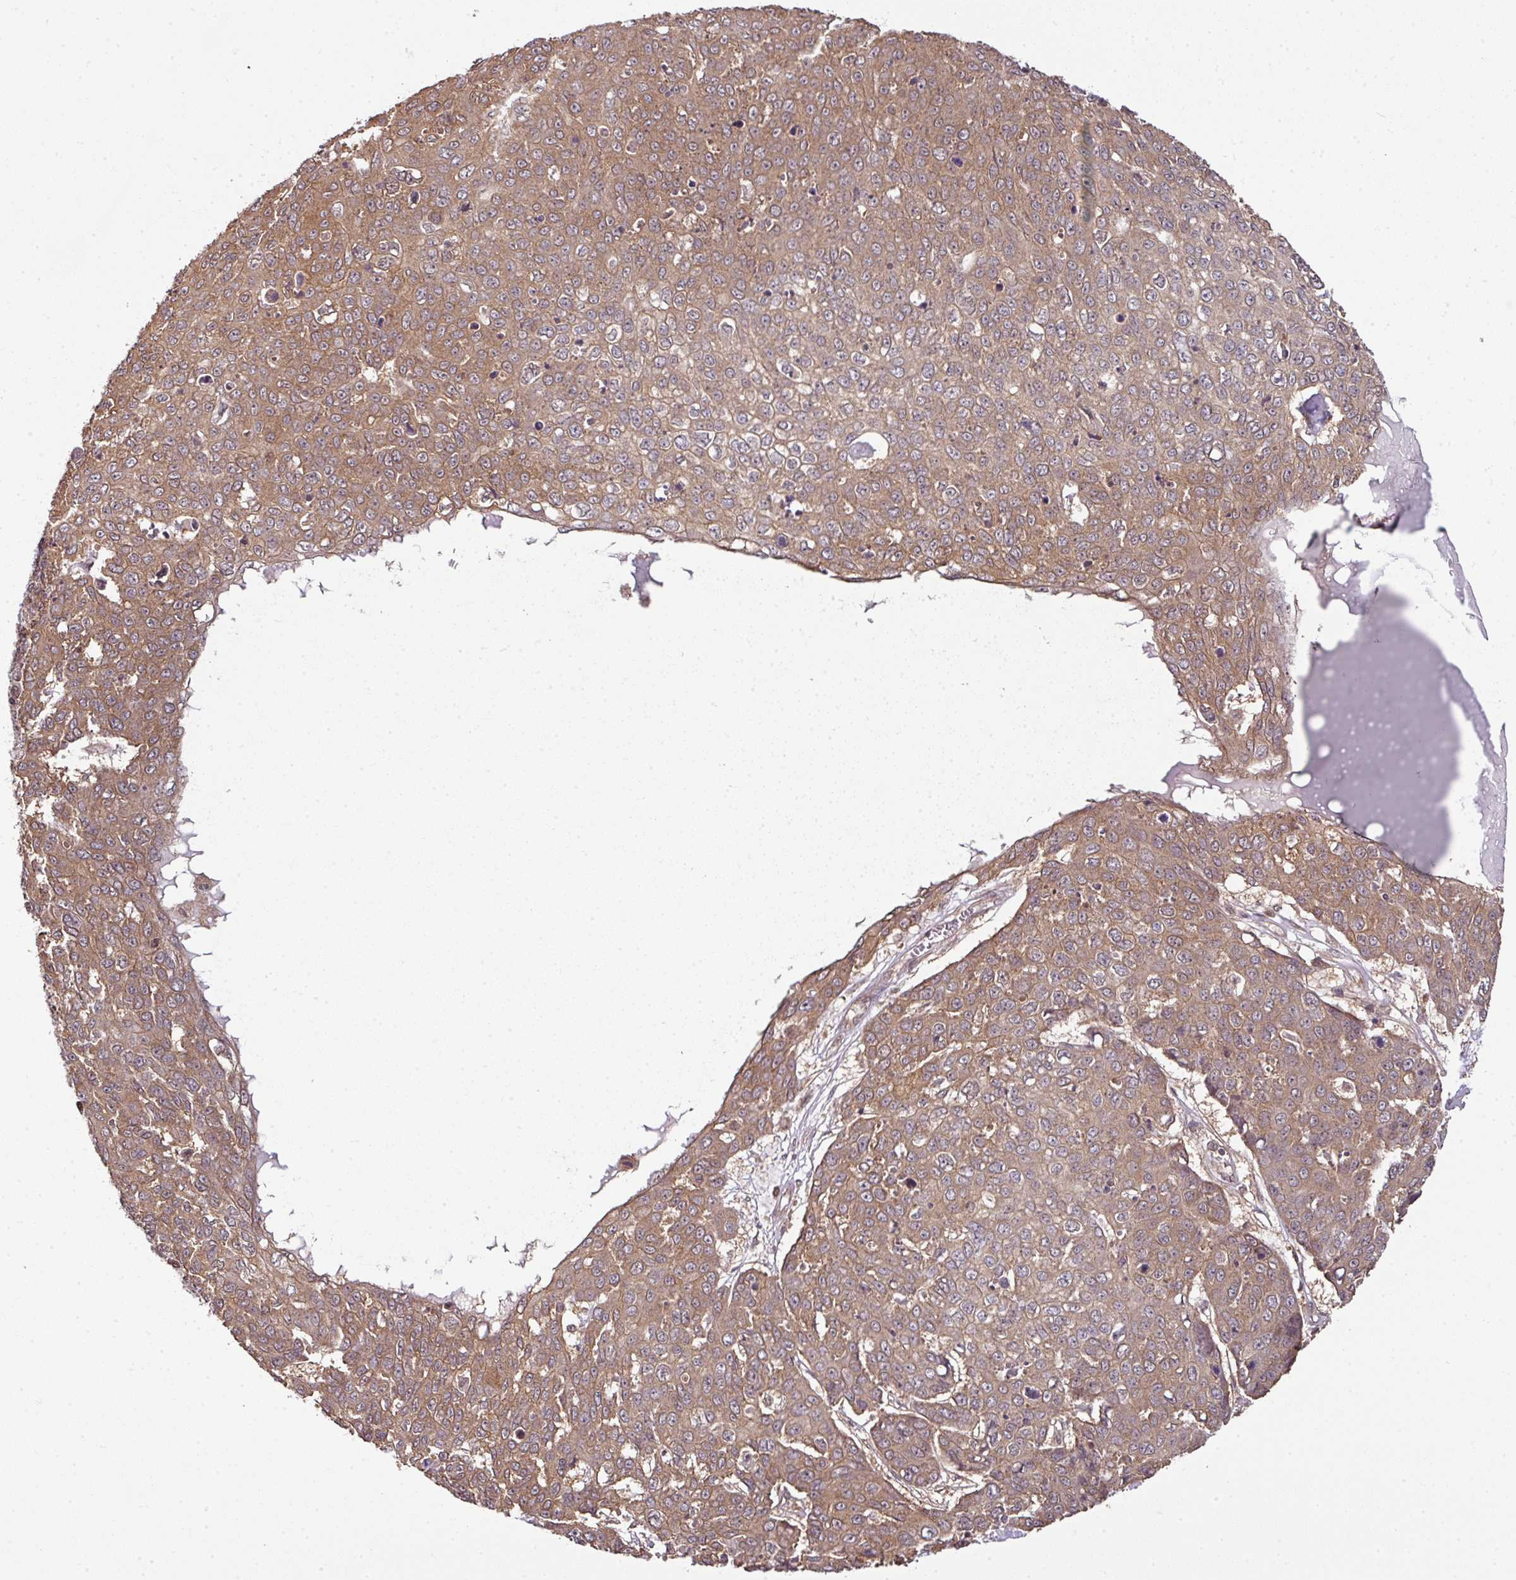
{"staining": {"intensity": "moderate", "quantity": ">75%", "location": "cytoplasmic/membranous"}, "tissue": "skin cancer", "cell_type": "Tumor cells", "image_type": "cancer", "snomed": [{"axis": "morphology", "description": "Squamous cell carcinoma, NOS"}, {"axis": "topography", "description": "Skin"}], "caption": "Protein expression analysis of human skin cancer (squamous cell carcinoma) reveals moderate cytoplasmic/membranous staining in about >75% of tumor cells.", "gene": "ANKRD18A", "patient": {"sex": "male", "age": 71}}